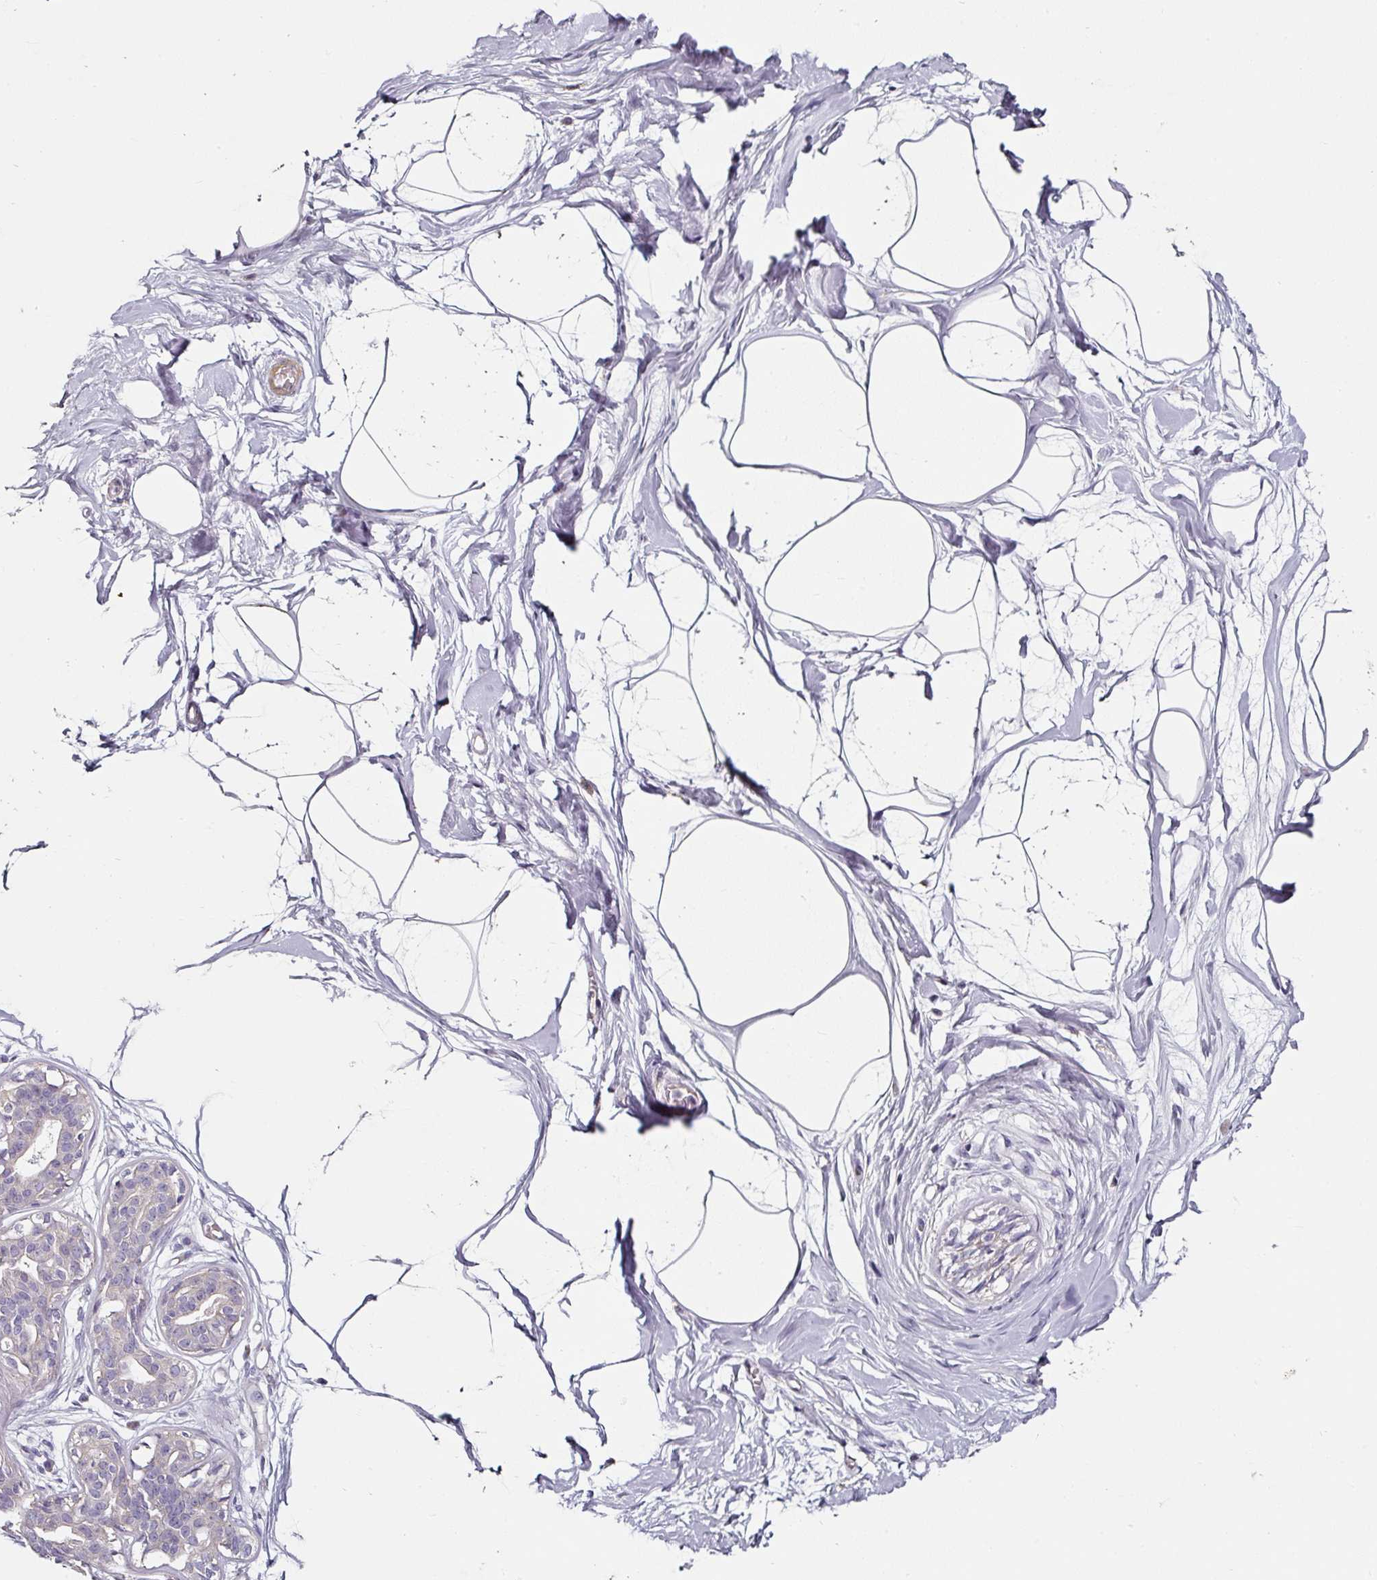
{"staining": {"intensity": "negative", "quantity": "none", "location": "none"}, "tissue": "breast", "cell_type": "Adipocytes", "image_type": "normal", "snomed": [{"axis": "morphology", "description": "Normal tissue, NOS"}, {"axis": "topography", "description": "Breast"}], "caption": "DAB immunohistochemical staining of normal human breast displays no significant staining in adipocytes.", "gene": "CAP2", "patient": {"sex": "female", "age": 45}}